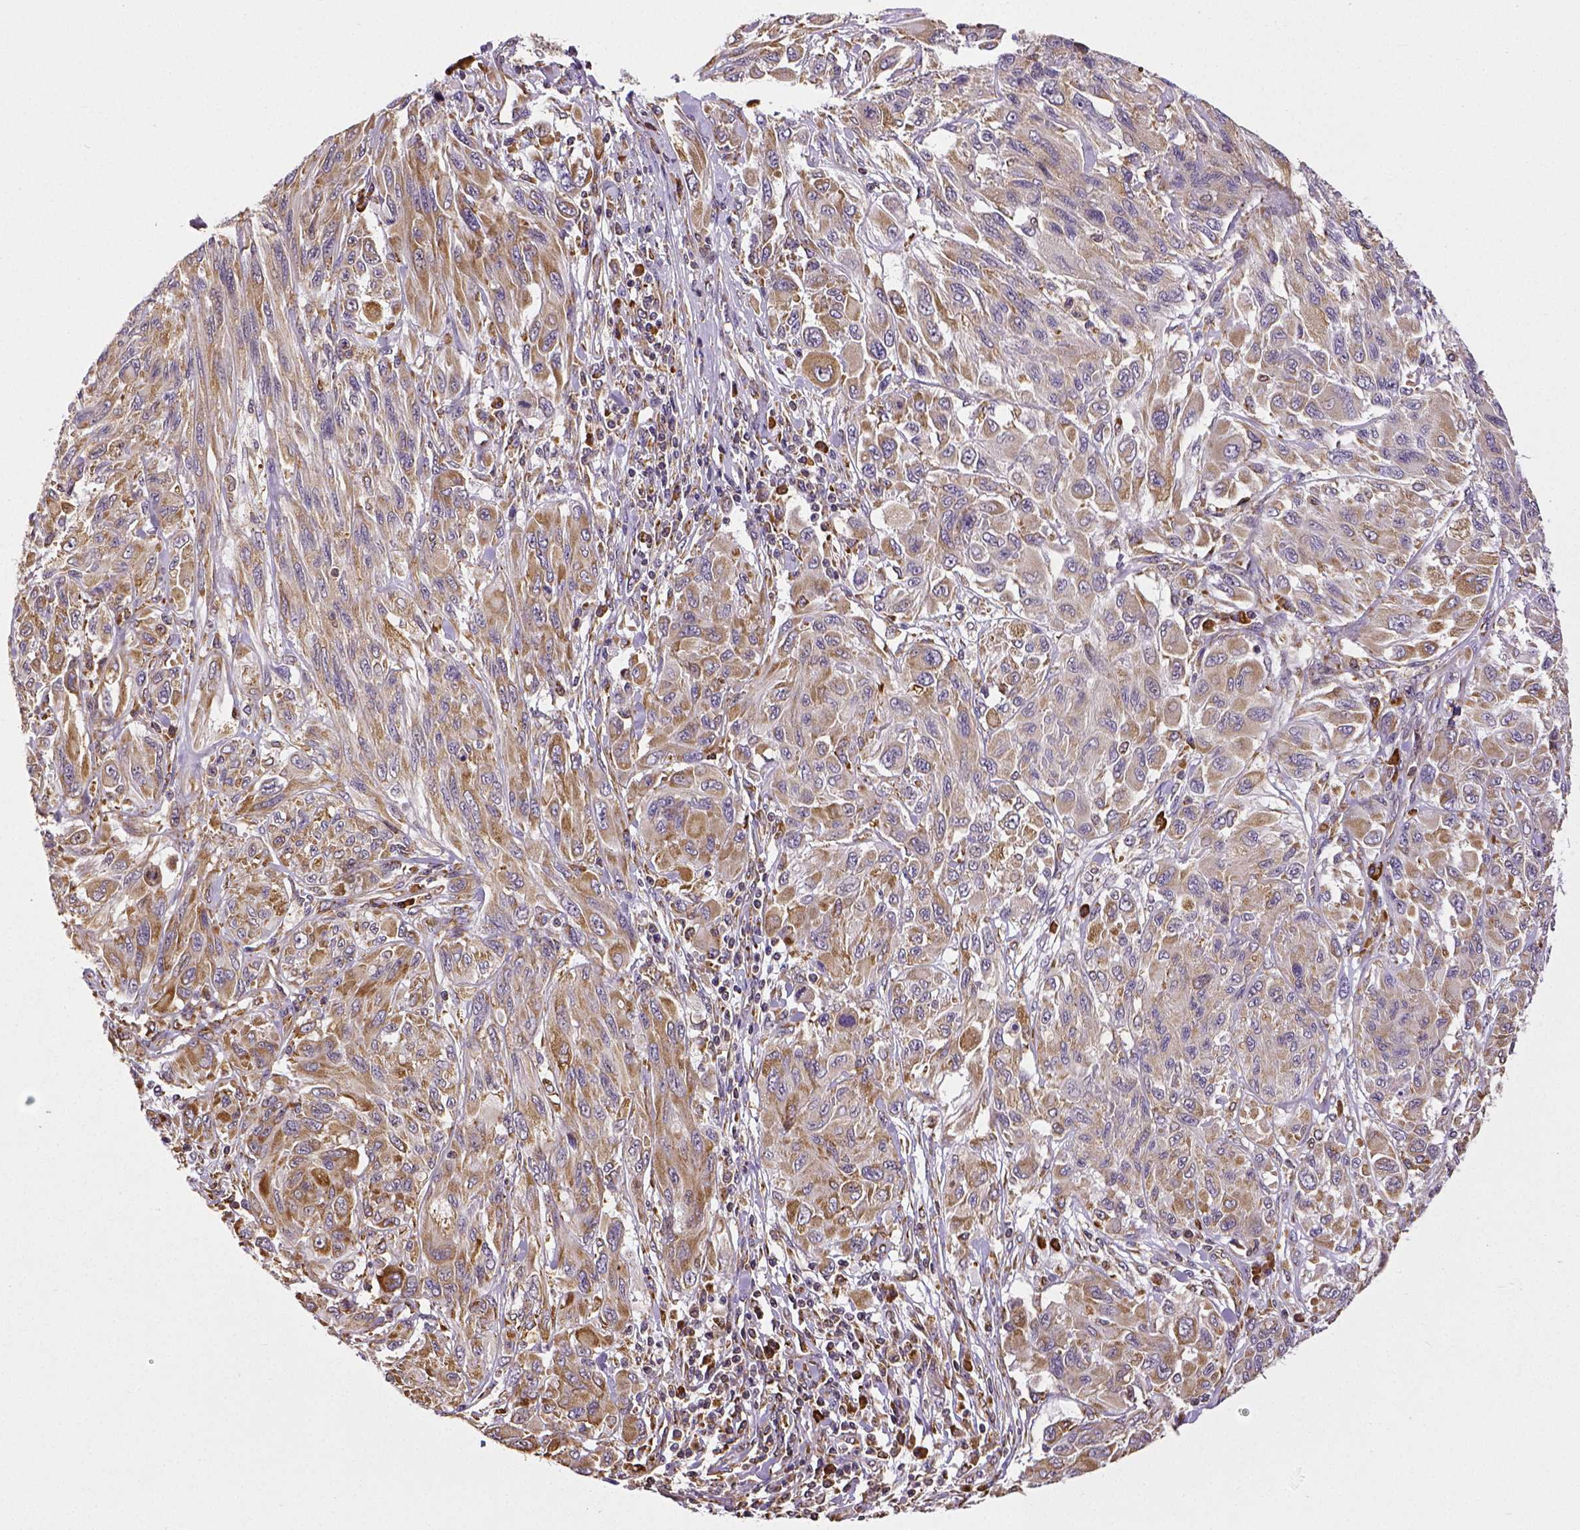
{"staining": {"intensity": "moderate", "quantity": ">75%", "location": "cytoplasmic/membranous"}, "tissue": "melanoma", "cell_type": "Tumor cells", "image_type": "cancer", "snomed": [{"axis": "morphology", "description": "Malignant melanoma, NOS"}, {"axis": "topography", "description": "Skin"}], "caption": "Immunohistochemistry (IHC) (DAB) staining of human malignant melanoma demonstrates moderate cytoplasmic/membranous protein staining in approximately >75% of tumor cells.", "gene": "MTDH", "patient": {"sex": "female", "age": 91}}